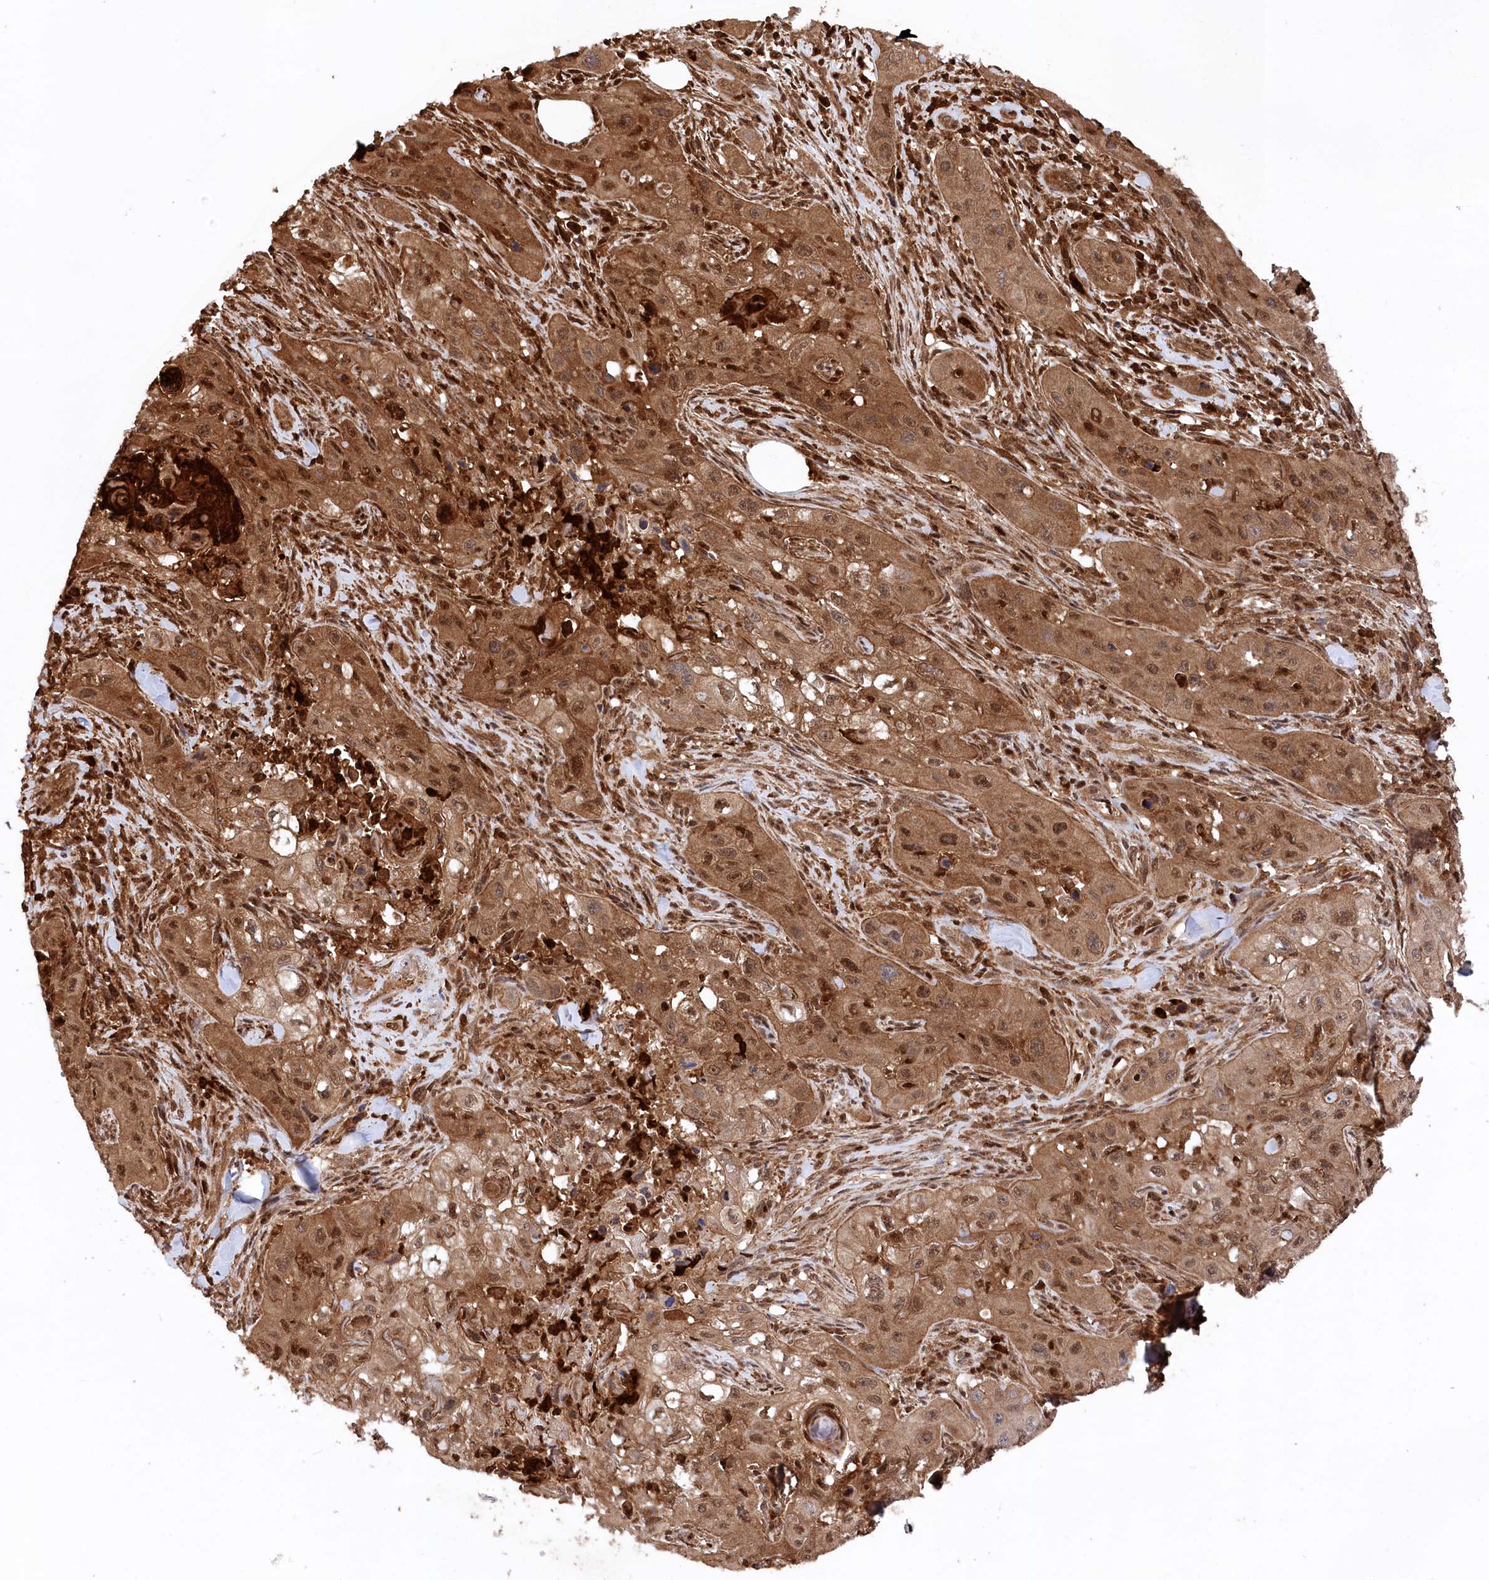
{"staining": {"intensity": "moderate", "quantity": ">75%", "location": "cytoplasmic/membranous,nuclear"}, "tissue": "skin cancer", "cell_type": "Tumor cells", "image_type": "cancer", "snomed": [{"axis": "morphology", "description": "Squamous cell carcinoma, NOS"}, {"axis": "topography", "description": "Skin"}, {"axis": "topography", "description": "Subcutis"}], "caption": "Immunohistochemistry of skin cancer (squamous cell carcinoma) reveals medium levels of moderate cytoplasmic/membranous and nuclear positivity in about >75% of tumor cells. (IHC, brightfield microscopy, high magnification).", "gene": "LSG1", "patient": {"sex": "male", "age": 73}}